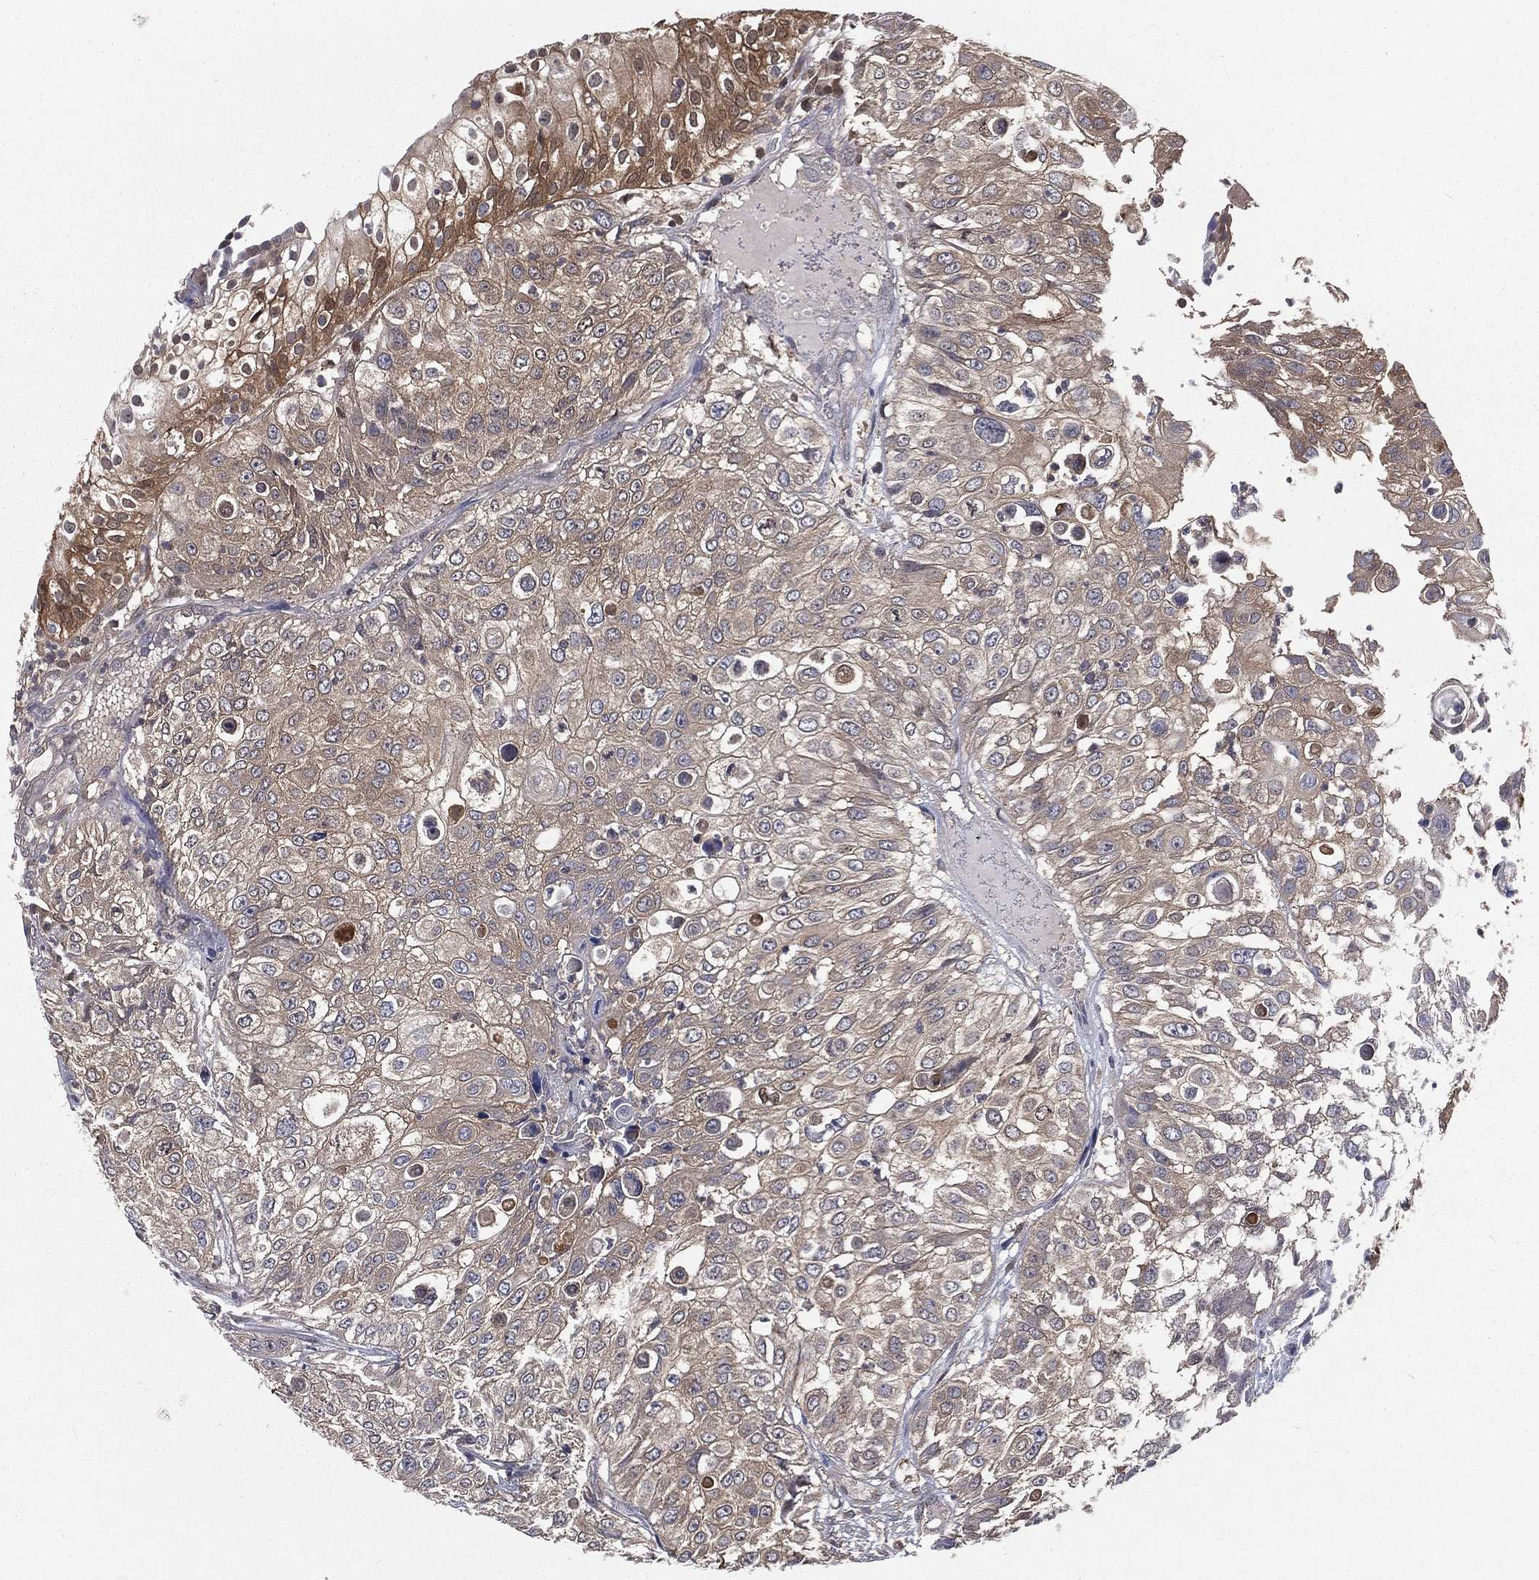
{"staining": {"intensity": "moderate", "quantity": "<25%", "location": "cytoplasmic/membranous,nuclear"}, "tissue": "urothelial cancer", "cell_type": "Tumor cells", "image_type": "cancer", "snomed": [{"axis": "morphology", "description": "Urothelial carcinoma, High grade"}, {"axis": "topography", "description": "Urinary bladder"}], "caption": "This image displays IHC staining of human urothelial cancer, with low moderate cytoplasmic/membranous and nuclear expression in approximately <25% of tumor cells.", "gene": "TBC1D2", "patient": {"sex": "female", "age": 79}}